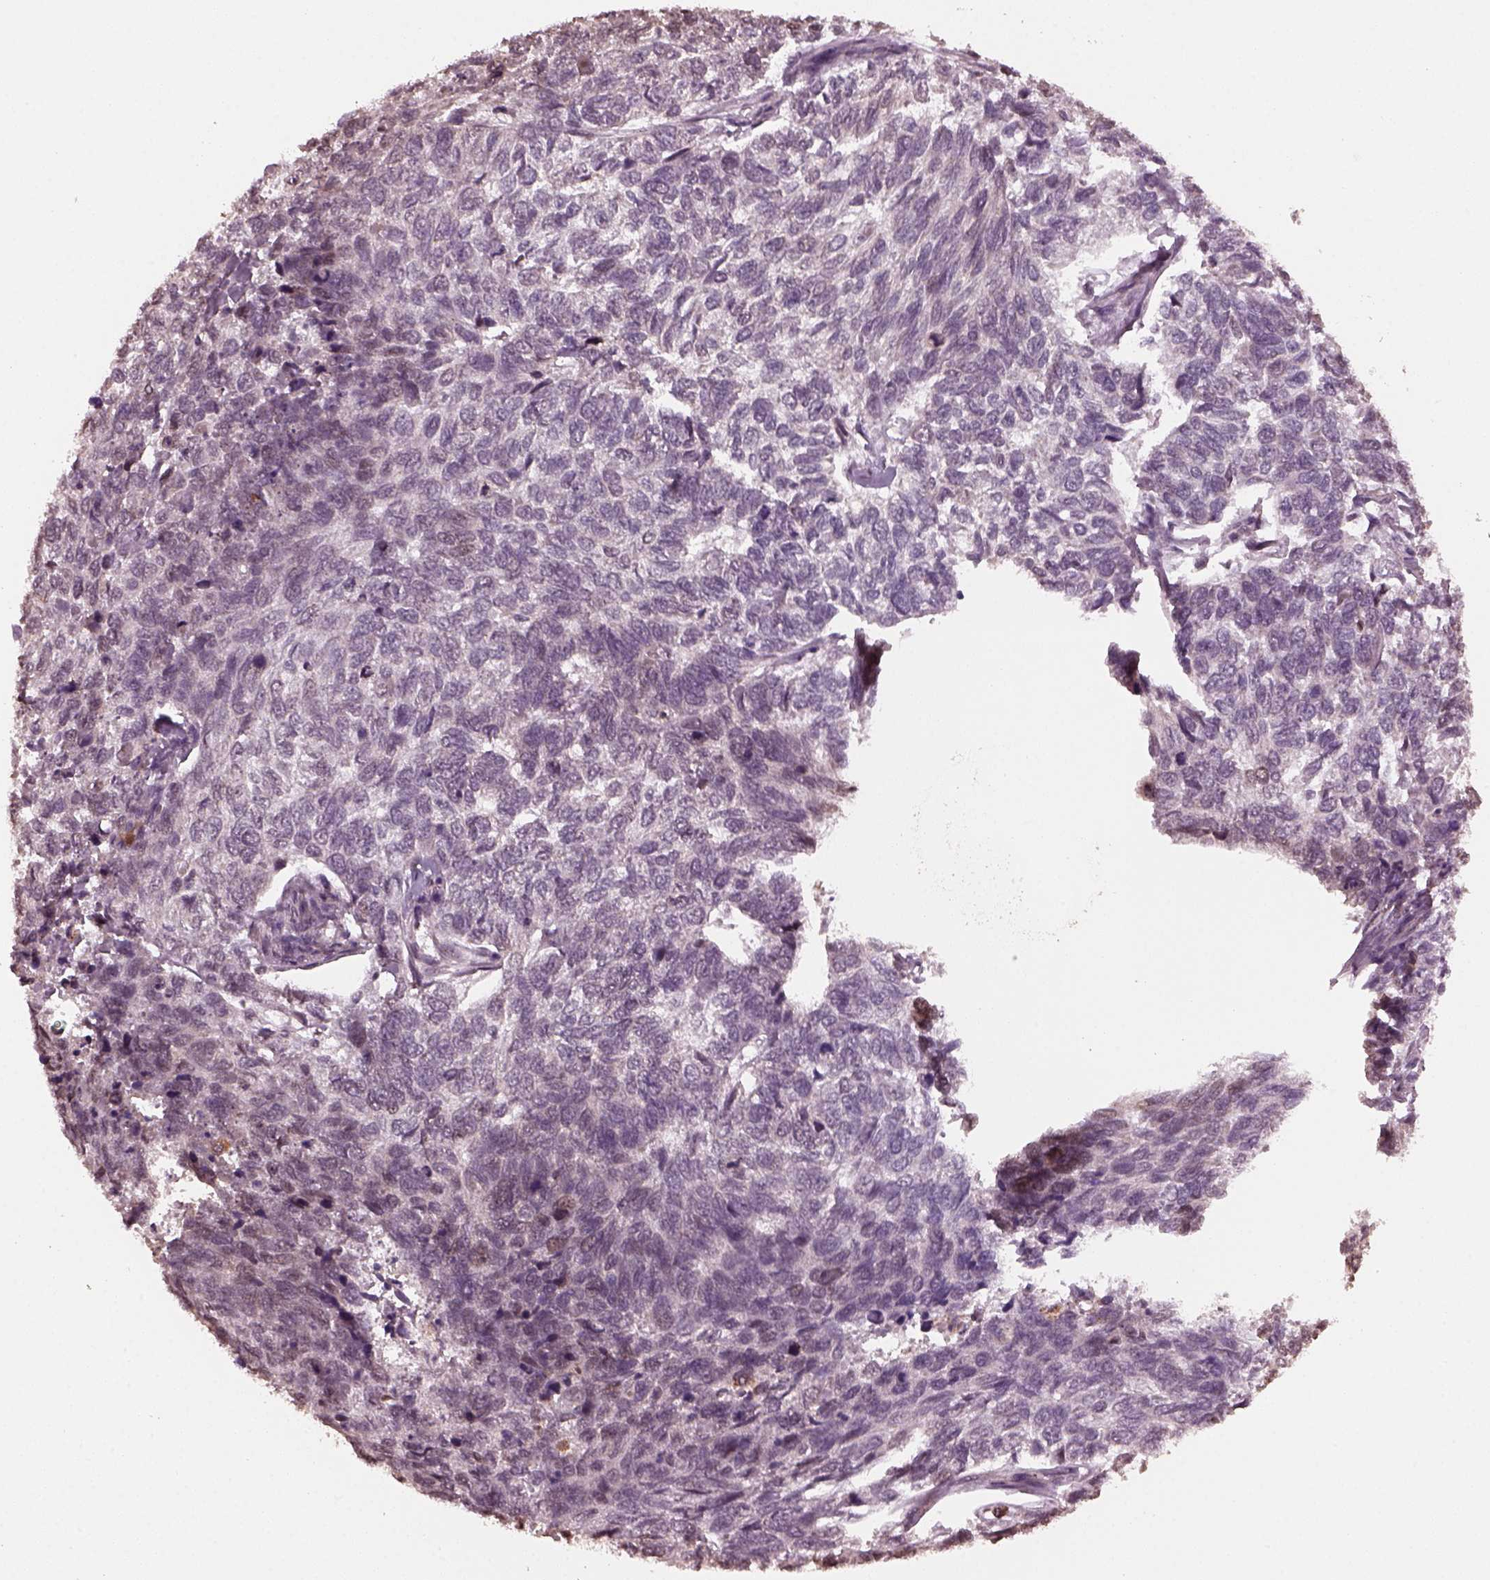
{"staining": {"intensity": "negative", "quantity": "none", "location": "none"}, "tissue": "skin cancer", "cell_type": "Tumor cells", "image_type": "cancer", "snomed": [{"axis": "morphology", "description": "Basal cell carcinoma"}, {"axis": "topography", "description": "Skin"}], "caption": "High power microscopy image of an IHC image of skin basal cell carcinoma, revealing no significant expression in tumor cells.", "gene": "RUFY3", "patient": {"sex": "female", "age": 65}}